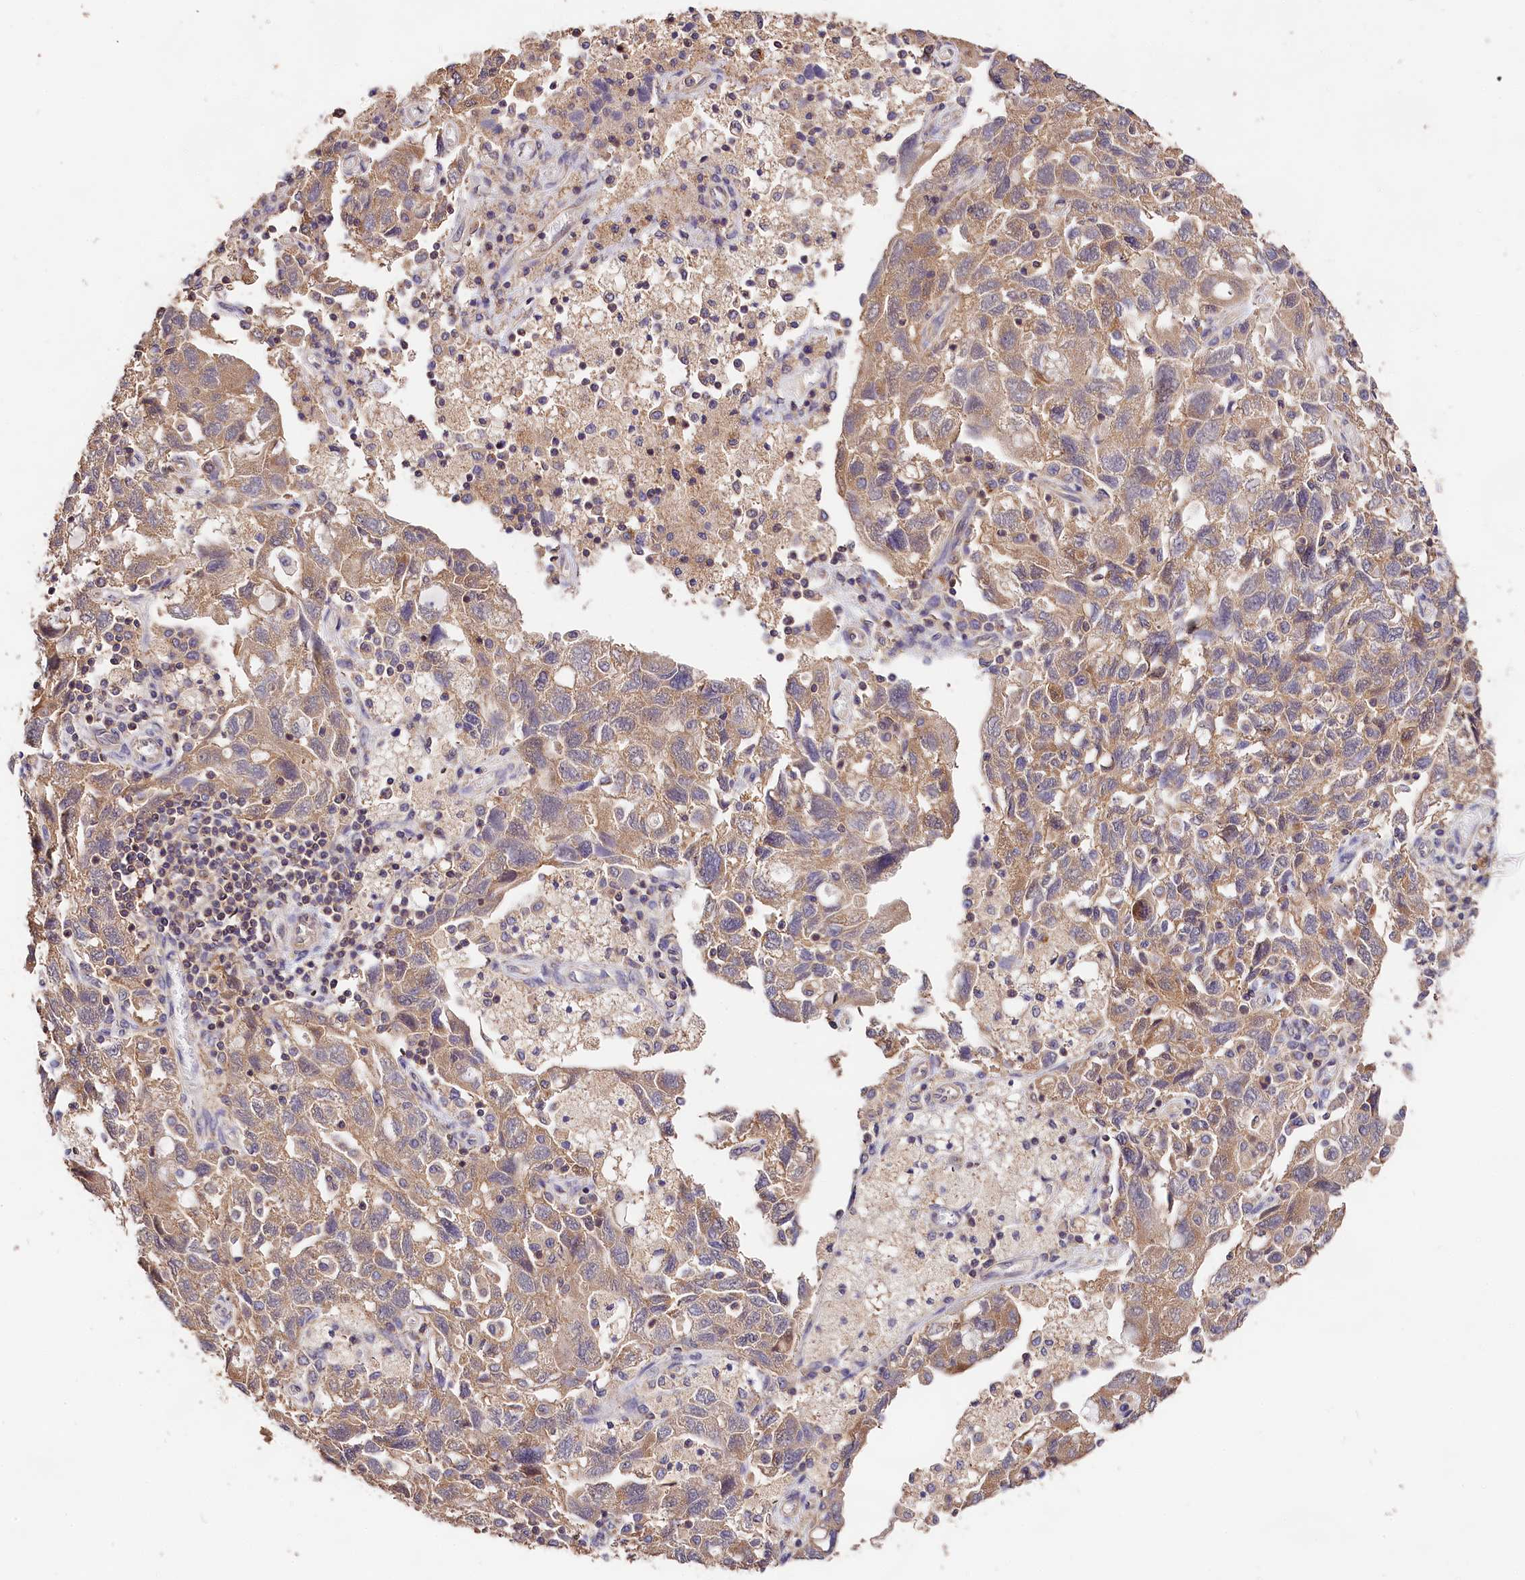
{"staining": {"intensity": "moderate", "quantity": ">75%", "location": "cytoplasmic/membranous"}, "tissue": "ovarian cancer", "cell_type": "Tumor cells", "image_type": "cancer", "snomed": [{"axis": "morphology", "description": "Carcinoma, NOS"}, {"axis": "morphology", "description": "Cystadenocarcinoma, serous, NOS"}, {"axis": "topography", "description": "Ovary"}], "caption": "The histopathology image shows staining of serous cystadenocarcinoma (ovarian), revealing moderate cytoplasmic/membranous protein staining (brown color) within tumor cells. The staining is performed using DAB (3,3'-diaminobenzidine) brown chromogen to label protein expression. The nuclei are counter-stained blue using hematoxylin.", "gene": "OAS3", "patient": {"sex": "female", "age": 69}}